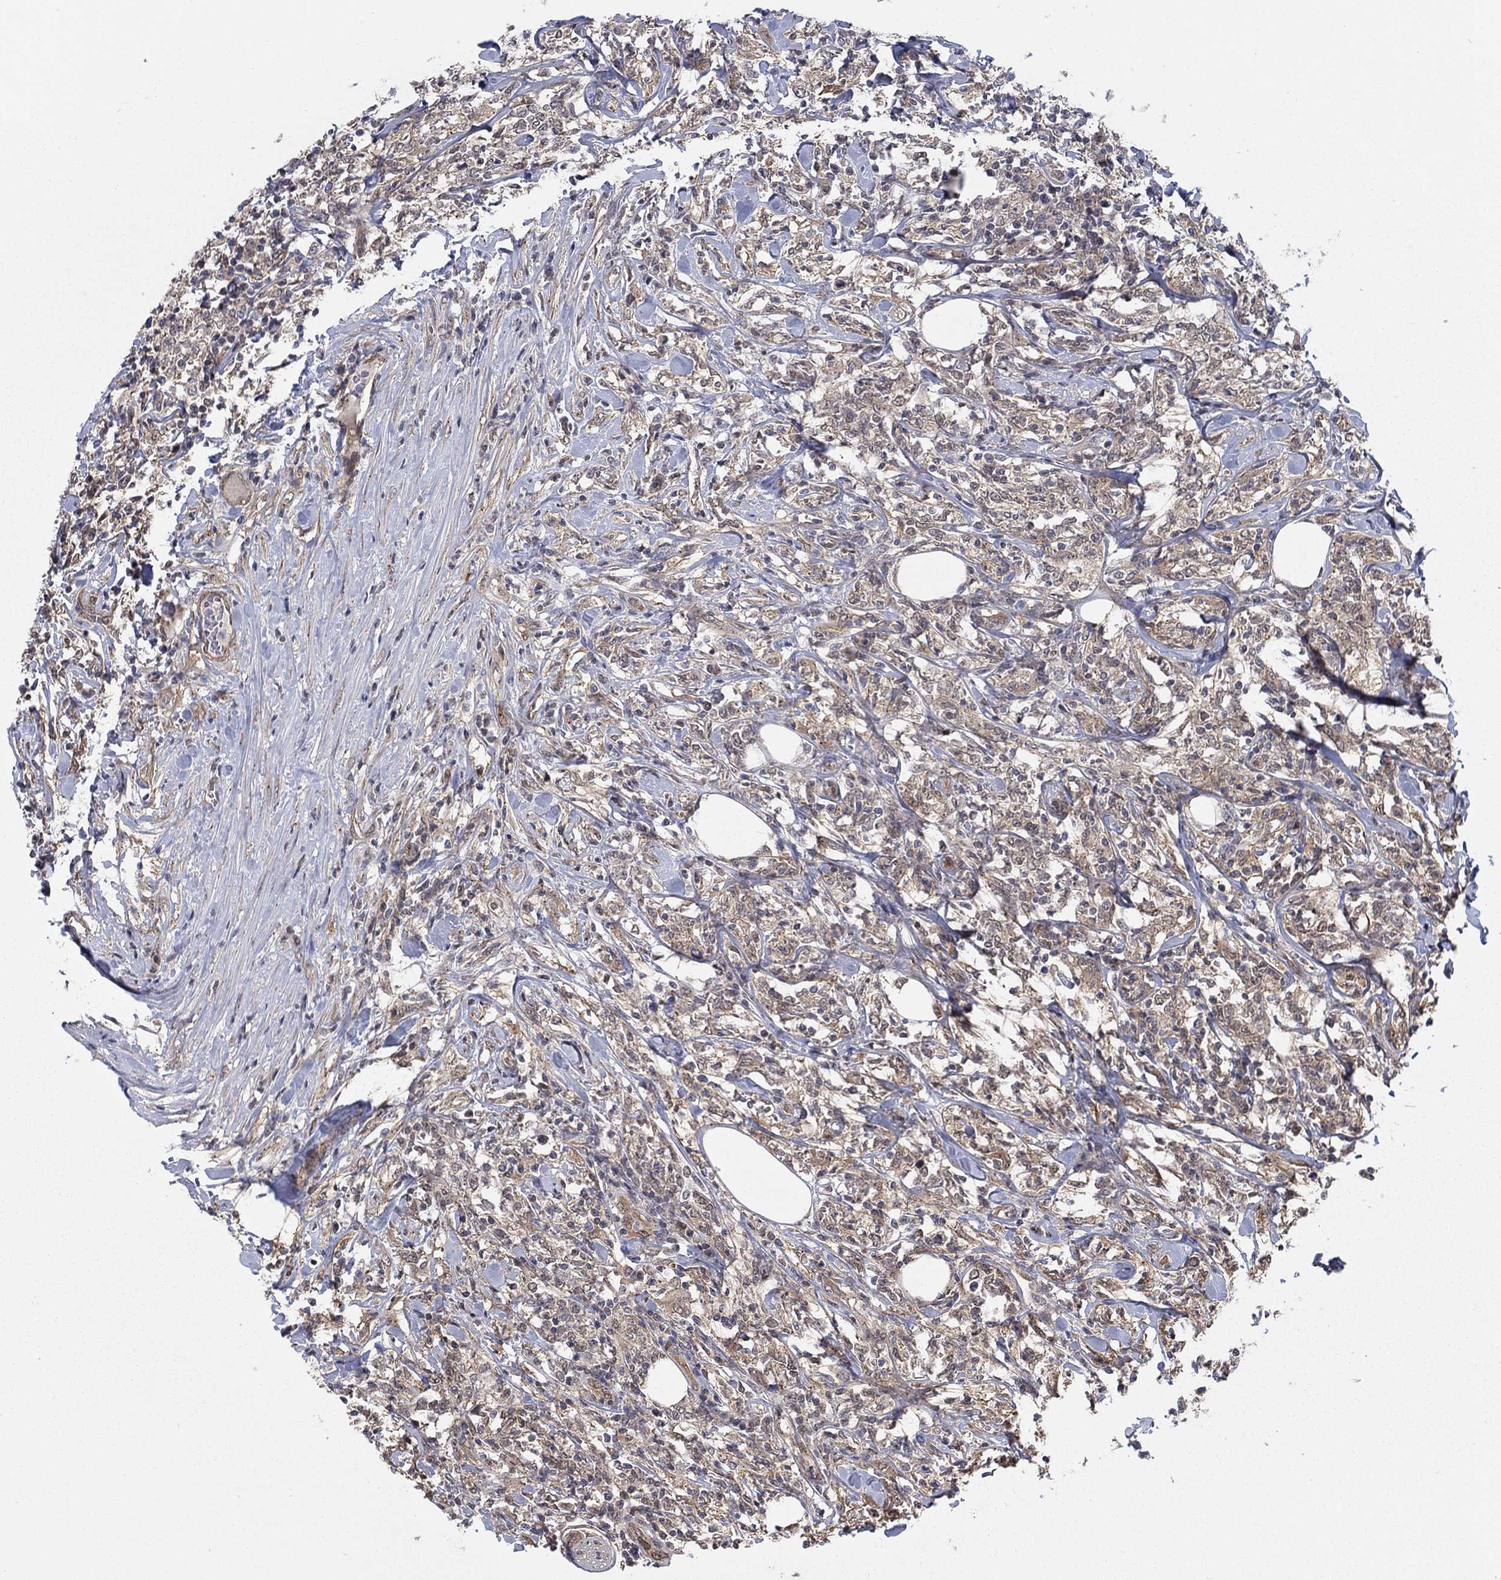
{"staining": {"intensity": "weak", "quantity": ">75%", "location": "cytoplasmic/membranous"}, "tissue": "lymphoma", "cell_type": "Tumor cells", "image_type": "cancer", "snomed": [{"axis": "morphology", "description": "Malignant lymphoma, non-Hodgkin's type, High grade"}, {"axis": "topography", "description": "Lymph node"}], "caption": "Tumor cells display low levels of weak cytoplasmic/membranous positivity in about >75% of cells in human high-grade malignant lymphoma, non-Hodgkin's type. The protein of interest is shown in brown color, while the nuclei are stained blue.", "gene": "SH3RF1", "patient": {"sex": "female", "age": 84}}